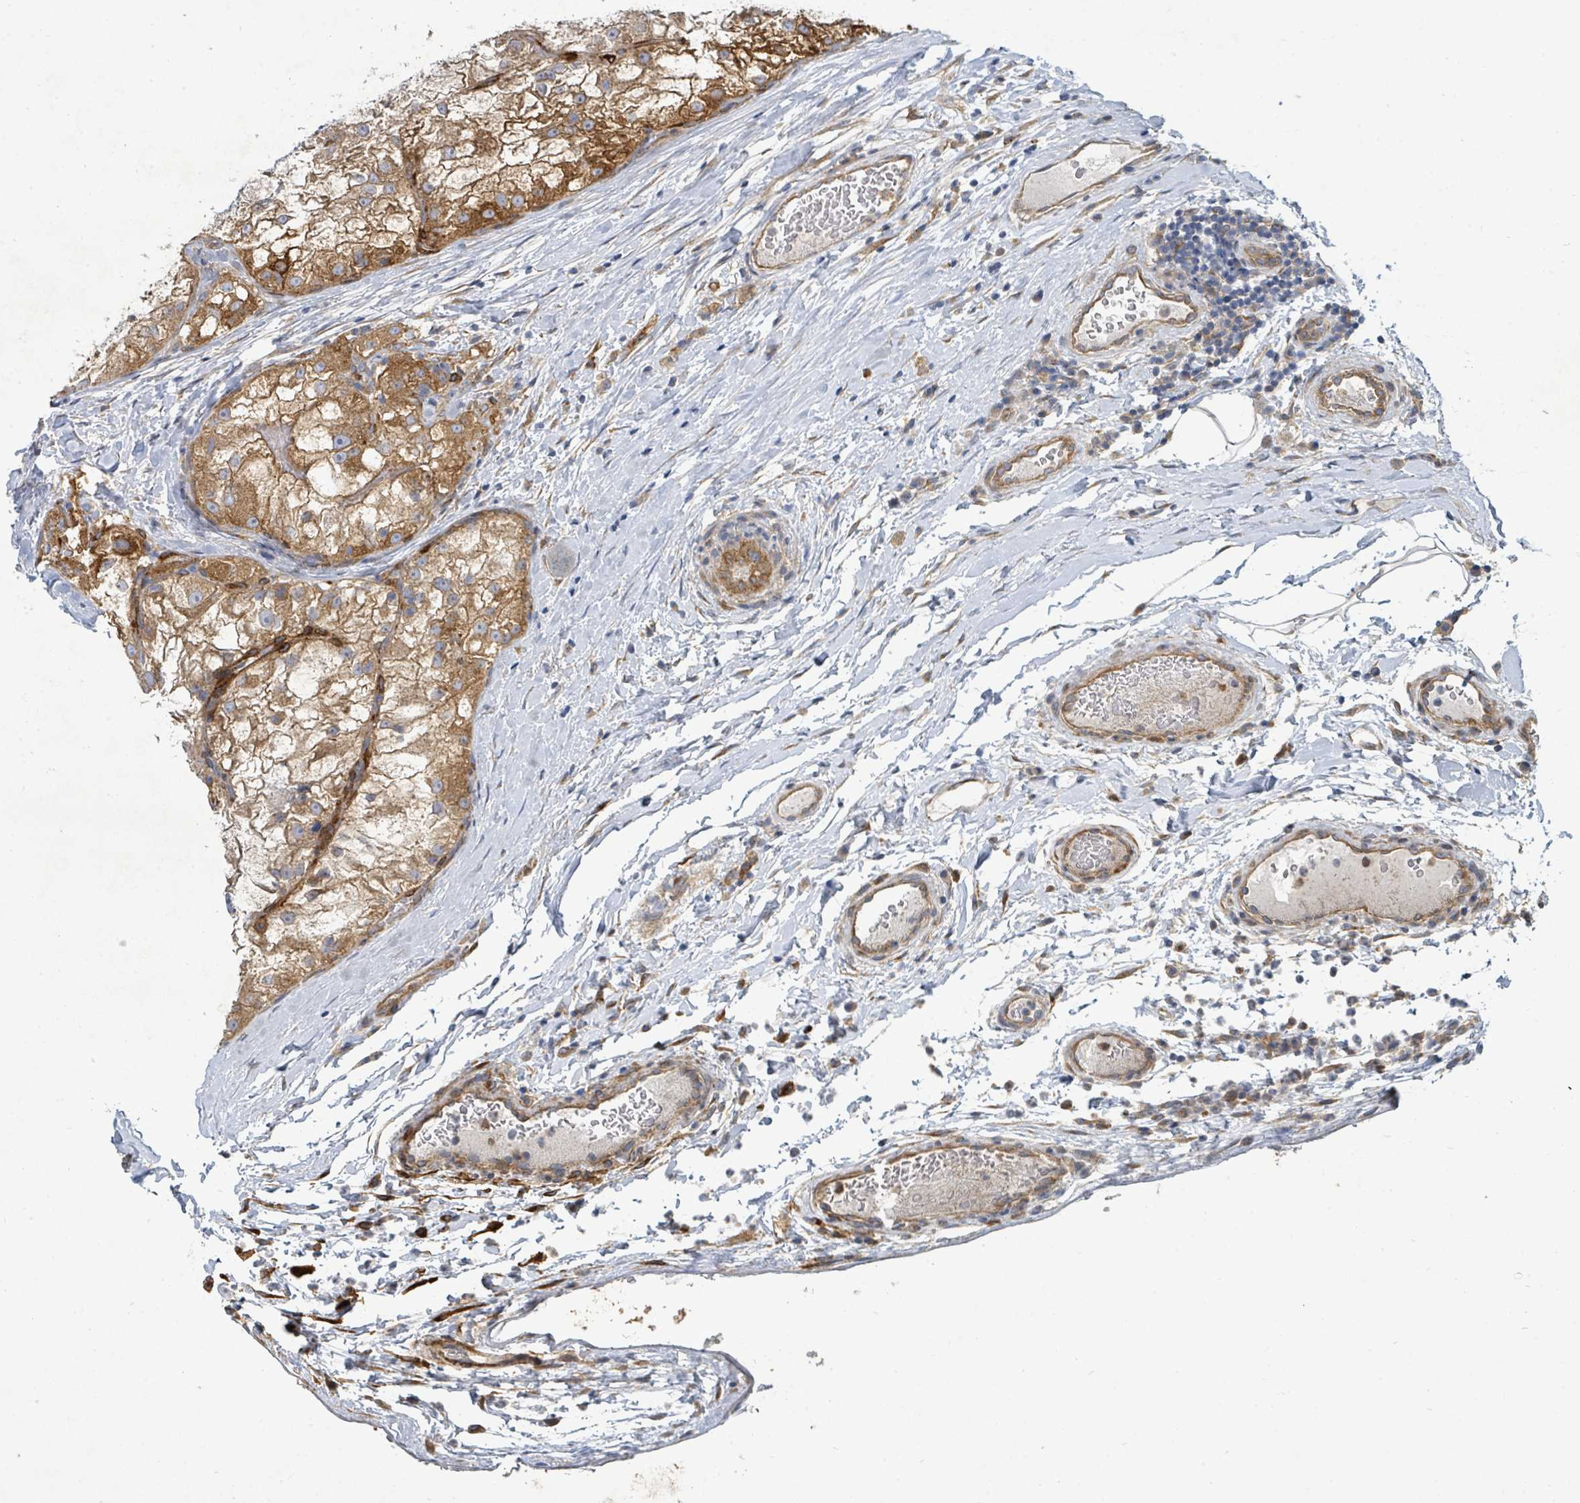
{"staining": {"intensity": "moderate", "quantity": "<25%", "location": "cytoplasmic/membranous"}, "tissue": "renal cancer", "cell_type": "Tumor cells", "image_type": "cancer", "snomed": [{"axis": "morphology", "description": "Adenocarcinoma, NOS"}, {"axis": "topography", "description": "Kidney"}], "caption": "Immunohistochemical staining of human renal adenocarcinoma shows low levels of moderate cytoplasmic/membranous staining in approximately <25% of tumor cells.", "gene": "IFIT1", "patient": {"sex": "female", "age": 72}}